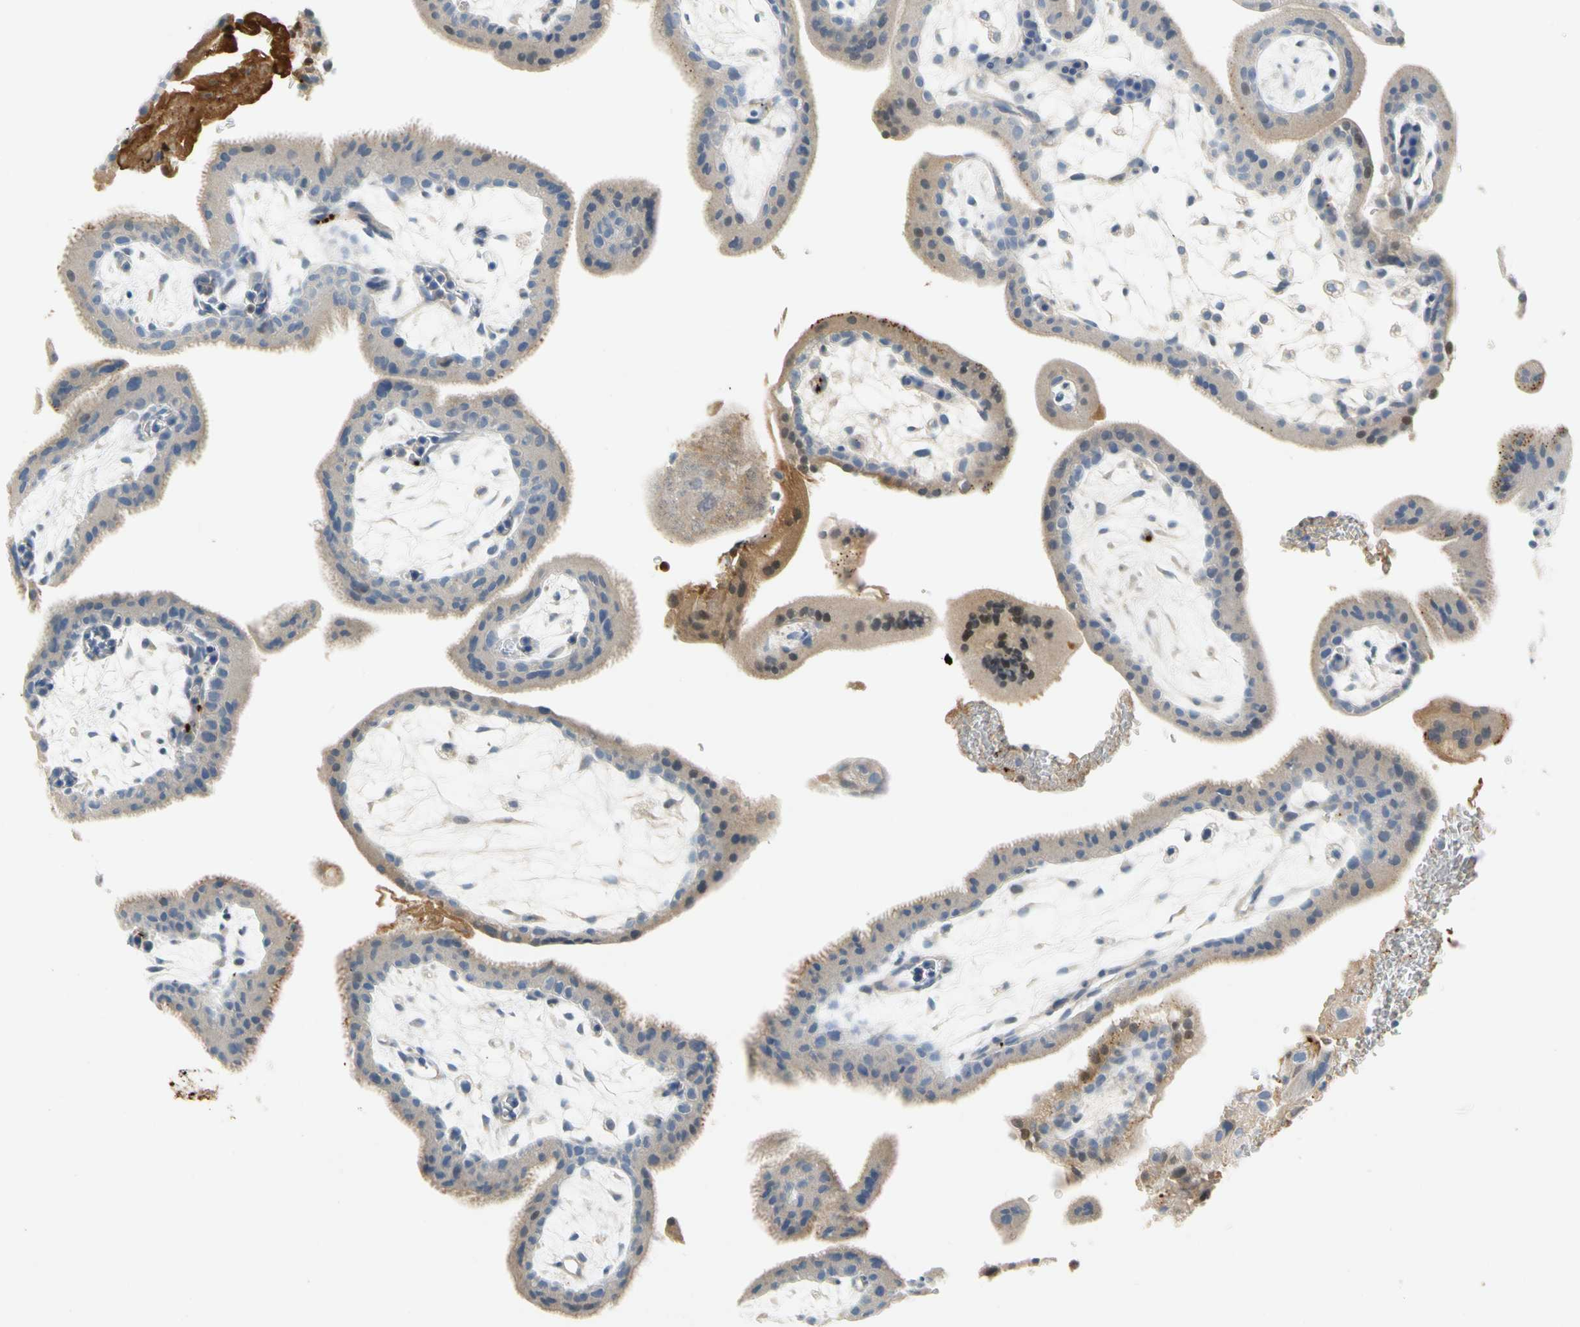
{"staining": {"intensity": "weak", "quantity": "25%-75%", "location": "cytoplasmic/membranous"}, "tissue": "placenta", "cell_type": "Decidual cells", "image_type": "normal", "snomed": [{"axis": "morphology", "description": "Normal tissue, NOS"}, {"axis": "topography", "description": "Placenta"}], "caption": "Brown immunohistochemical staining in unremarkable placenta demonstrates weak cytoplasmic/membranous staining in approximately 25%-75% of decidual cells.", "gene": "ENSG00000288796", "patient": {"sex": "female", "age": 35}}